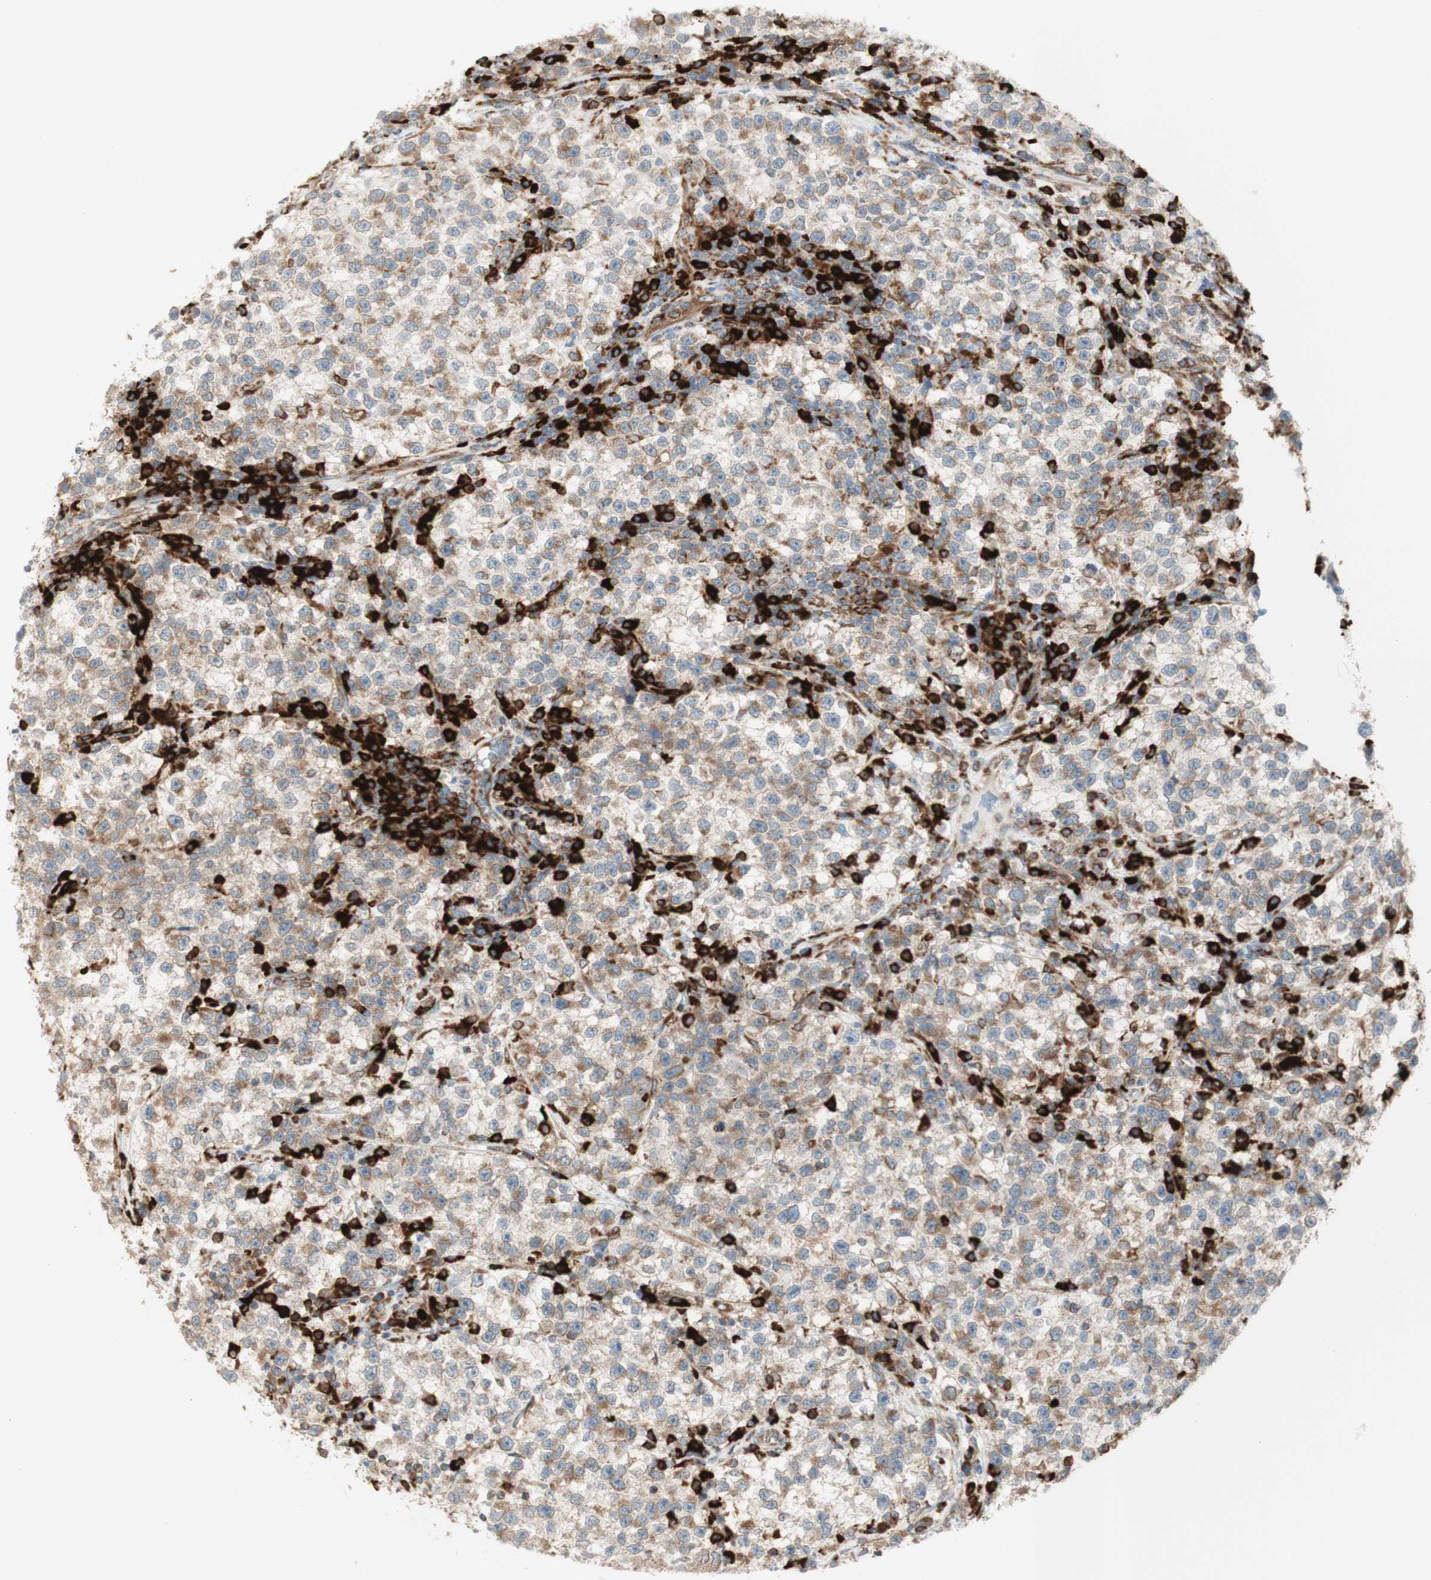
{"staining": {"intensity": "weak", "quantity": ">75%", "location": "cytoplasmic/membranous"}, "tissue": "testis cancer", "cell_type": "Tumor cells", "image_type": "cancer", "snomed": [{"axis": "morphology", "description": "Seminoma, NOS"}, {"axis": "topography", "description": "Testis"}], "caption": "Protein staining by immunohistochemistry (IHC) demonstrates weak cytoplasmic/membranous expression in approximately >75% of tumor cells in testis cancer. (DAB (3,3'-diaminobenzidine) IHC with brightfield microscopy, high magnification).", "gene": "MANF", "patient": {"sex": "male", "age": 22}}